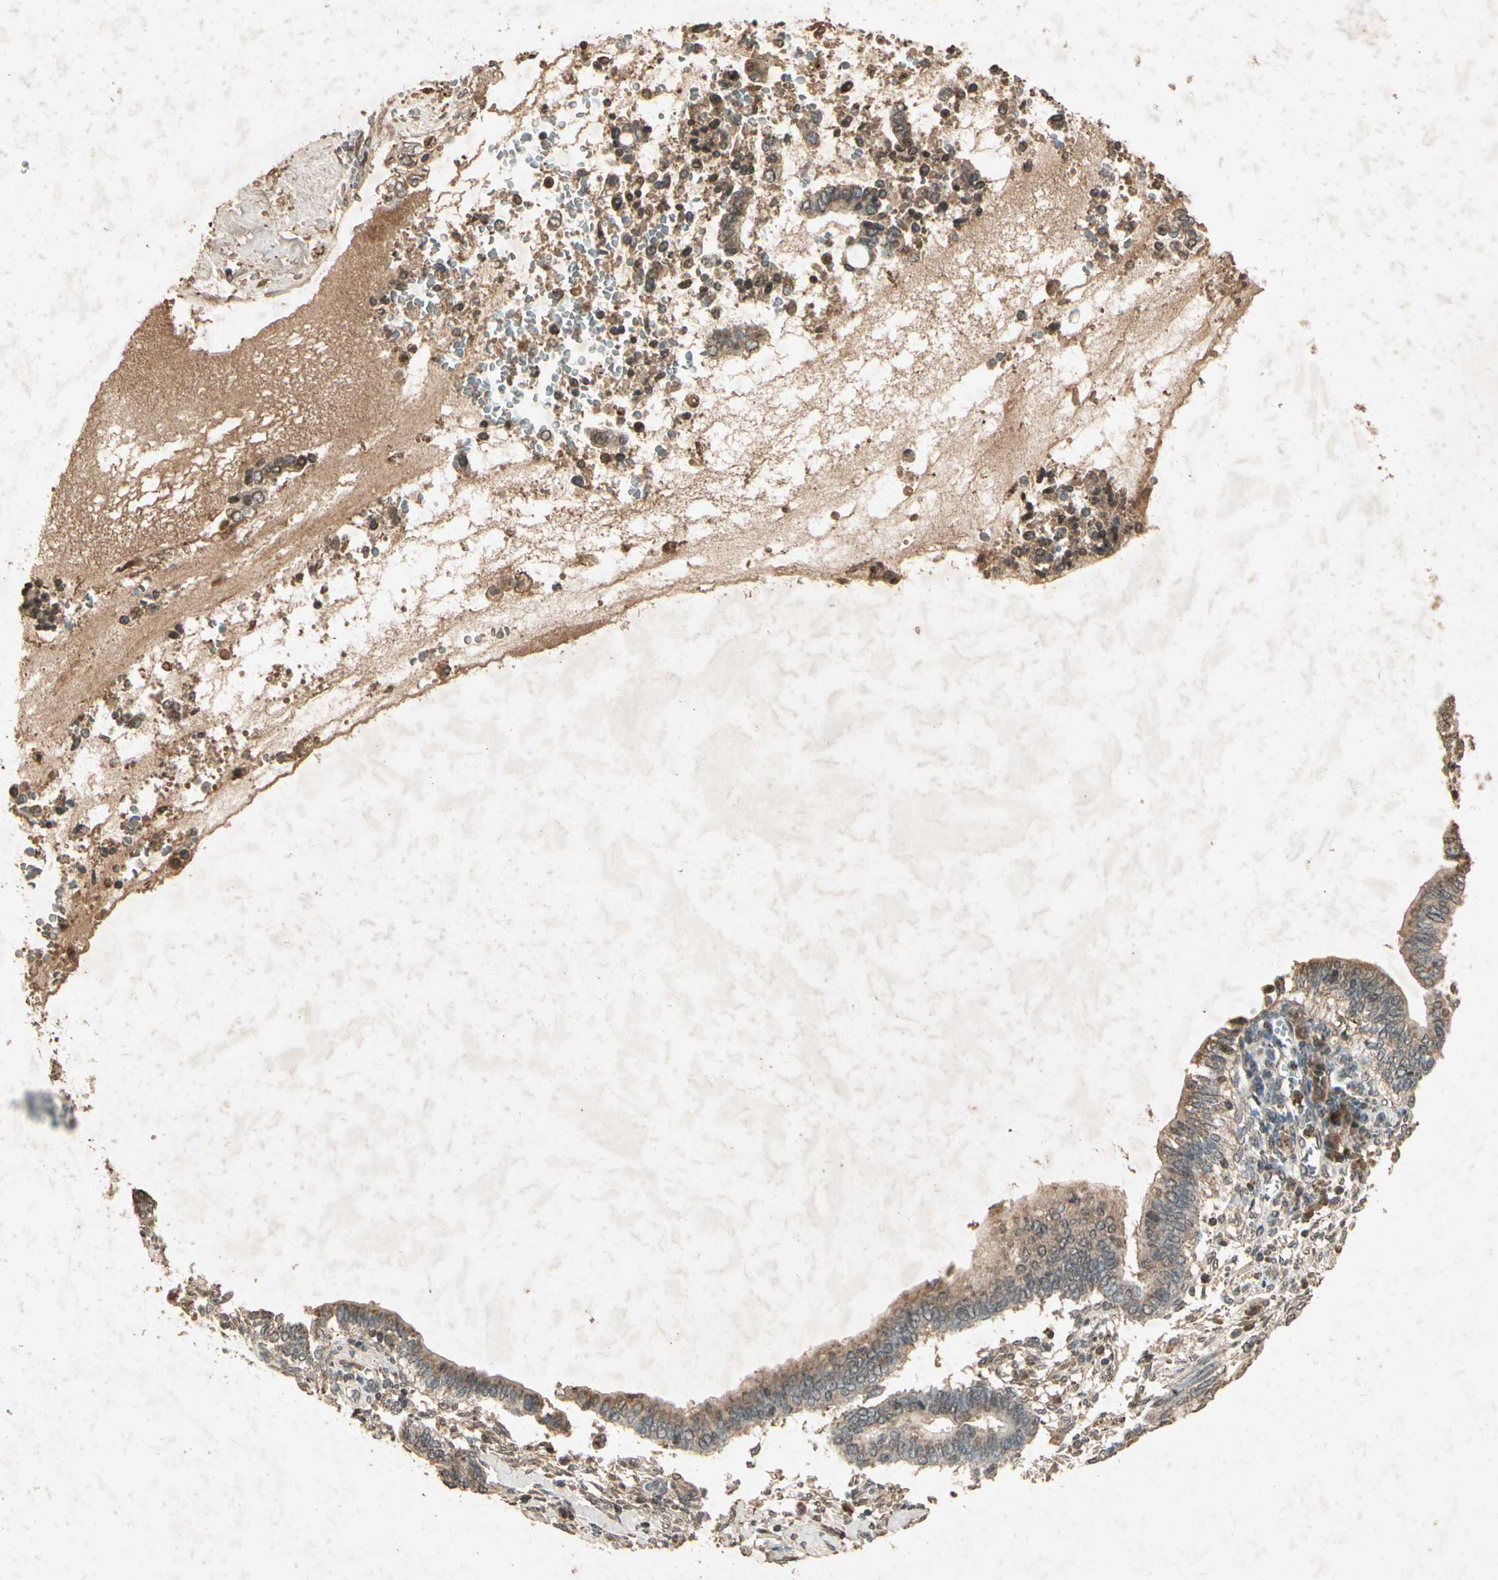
{"staining": {"intensity": "moderate", "quantity": ">75%", "location": "cytoplasmic/membranous"}, "tissue": "cervical cancer", "cell_type": "Tumor cells", "image_type": "cancer", "snomed": [{"axis": "morphology", "description": "Adenocarcinoma, NOS"}, {"axis": "topography", "description": "Cervix"}], "caption": "Cervical cancer stained for a protein demonstrates moderate cytoplasmic/membranous positivity in tumor cells. The protein is shown in brown color, while the nuclei are stained blue.", "gene": "GC", "patient": {"sex": "female", "age": 44}}